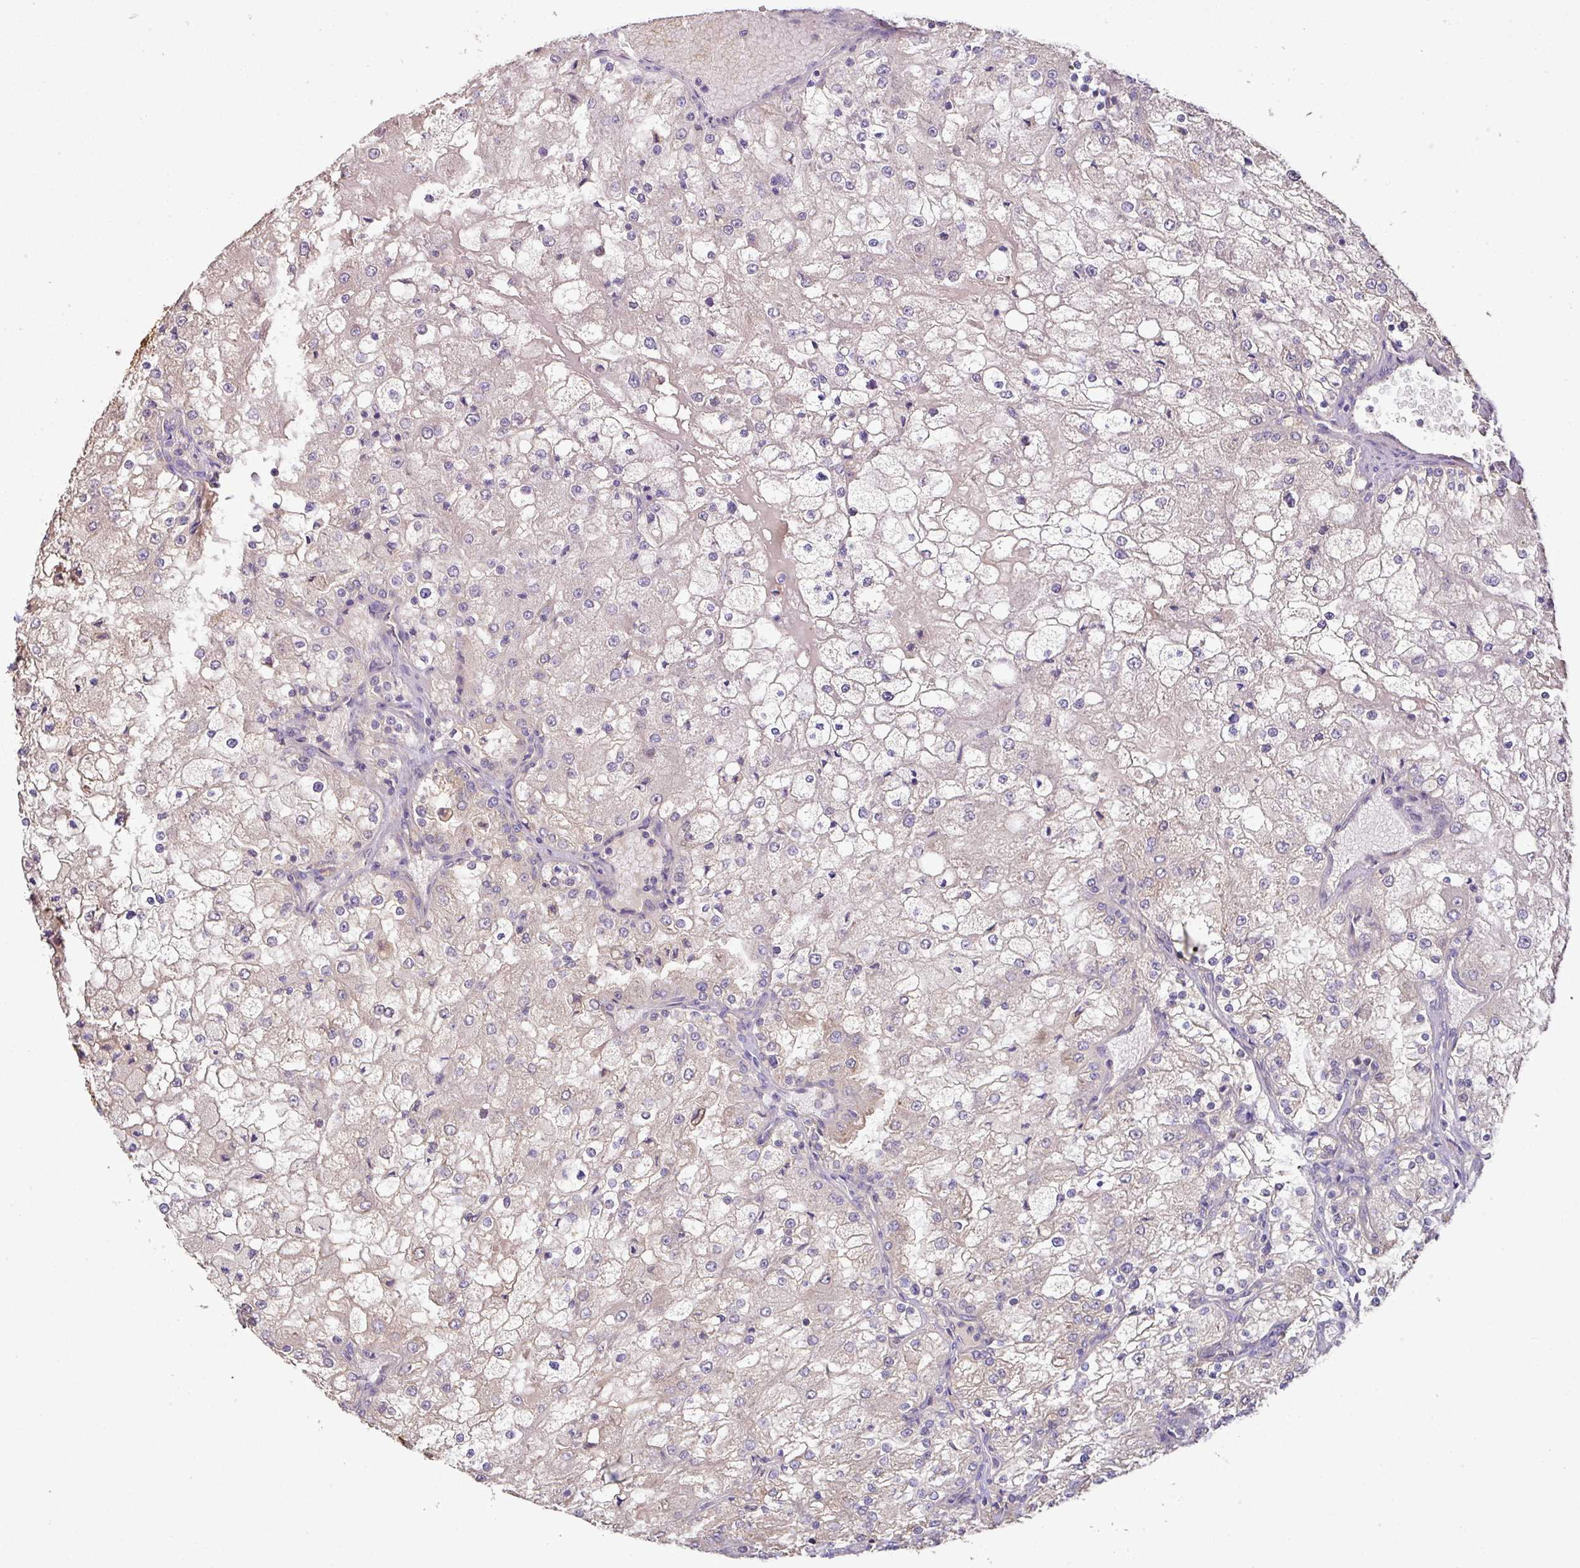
{"staining": {"intensity": "negative", "quantity": "none", "location": "none"}, "tissue": "renal cancer", "cell_type": "Tumor cells", "image_type": "cancer", "snomed": [{"axis": "morphology", "description": "Adenocarcinoma, NOS"}, {"axis": "topography", "description": "Kidney"}], "caption": "The IHC photomicrograph has no significant expression in tumor cells of renal cancer tissue.", "gene": "GSPT1", "patient": {"sex": "female", "age": 74}}